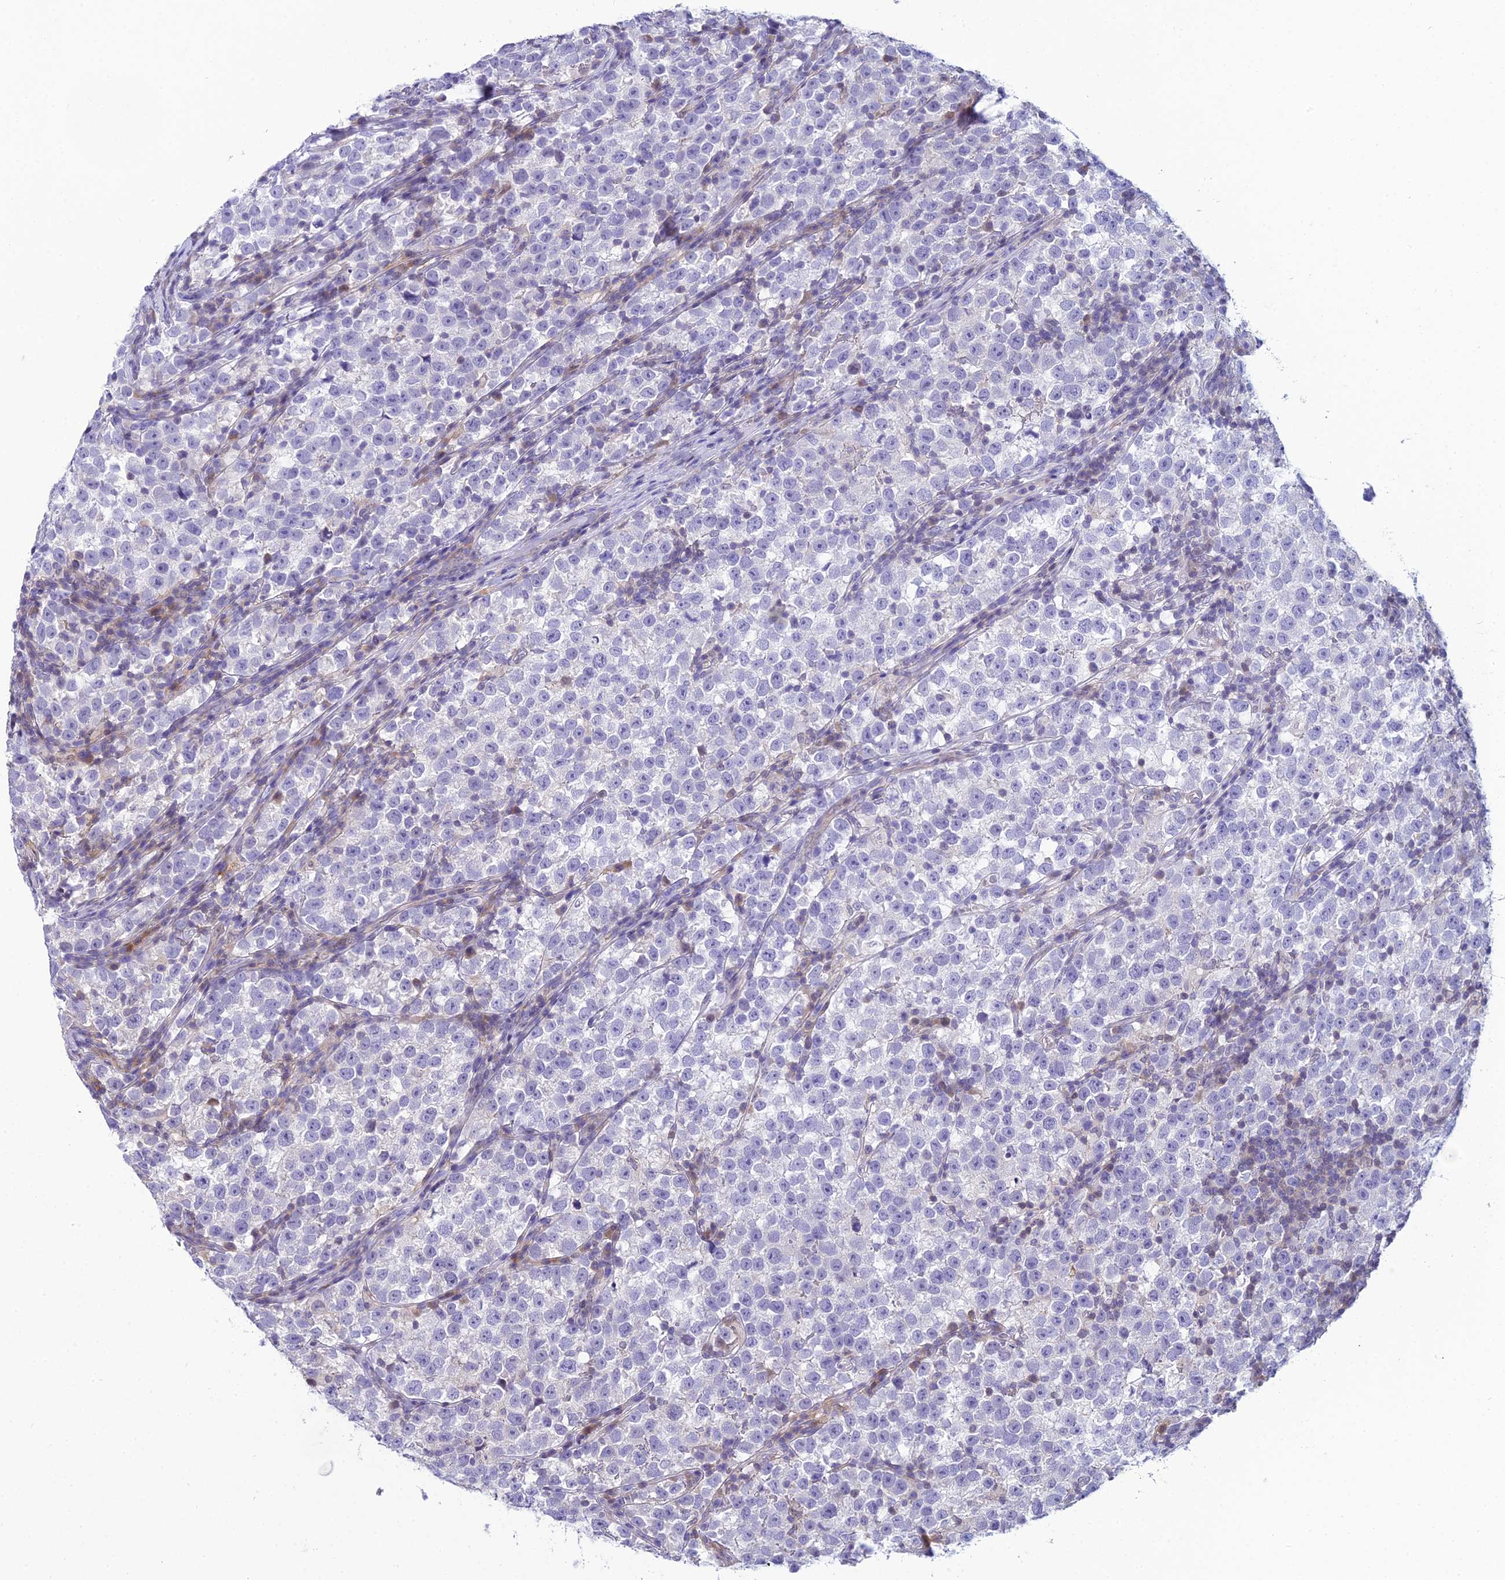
{"staining": {"intensity": "negative", "quantity": "none", "location": "none"}, "tissue": "testis cancer", "cell_type": "Tumor cells", "image_type": "cancer", "snomed": [{"axis": "morphology", "description": "Normal tissue, NOS"}, {"axis": "morphology", "description": "Seminoma, NOS"}, {"axis": "topography", "description": "Testis"}], "caption": "This micrograph is of seminoma (testis) stained with immunohistochemistry (IHC) to label a protein in brown with the nuclei are counter-stained blue. There is no staining in tumor cells.", "gene": "ZMIZ1", "patient": {"sex": "male", "age": 43}}